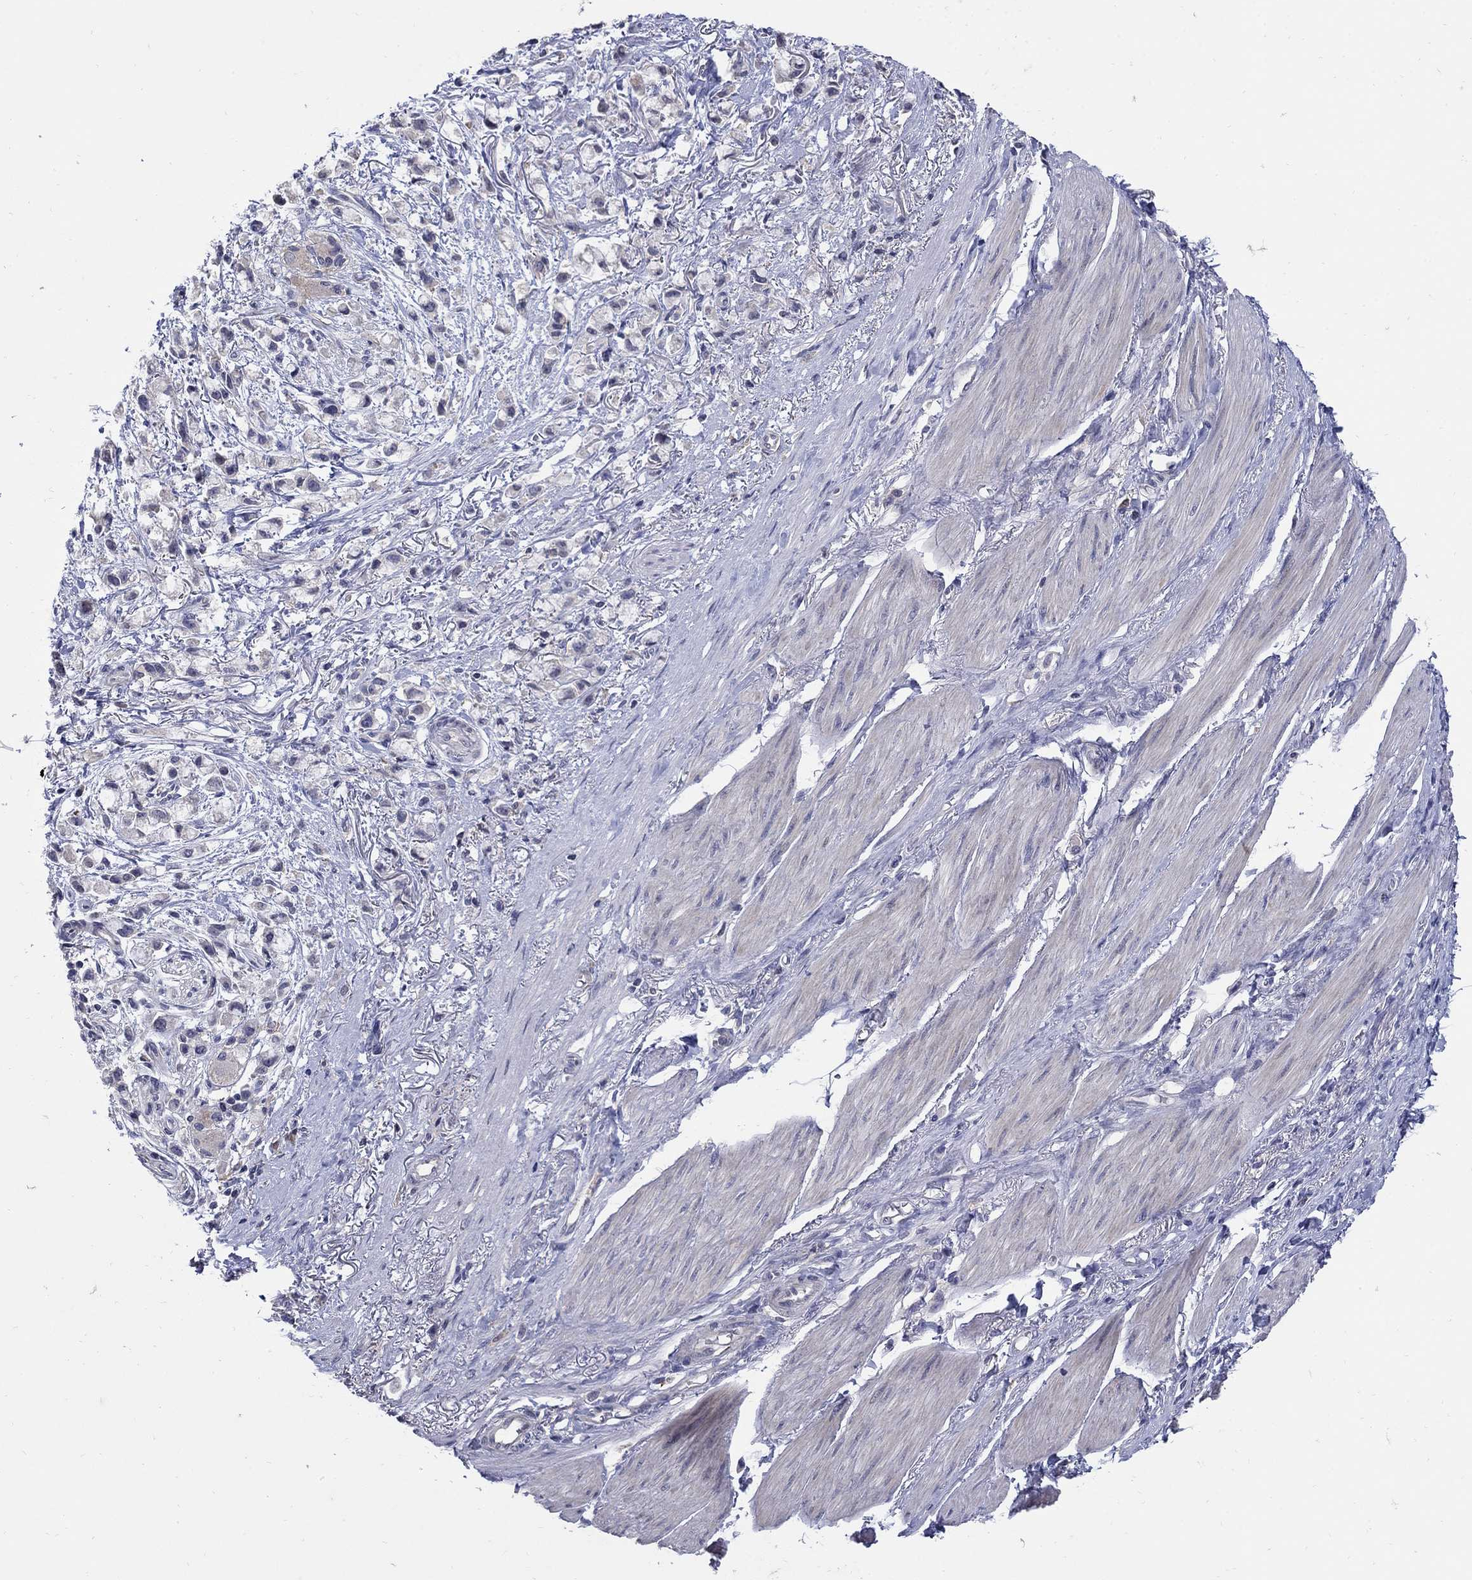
{"staining": {"intensity": "negative", "quantity": "none", "location": "none"}, "tissue": "stomach cancer", "cell_type": "Tumor cells", "image_type": "cancer", "snomed": [{"axis": "morphology", "description": "Adenocarcinoma, NOS"}, {"axis": "topography", "description": "Stomach"}], "caption": "Stomach adenocarcinoma stained for a protein using immunohistochemistry (IHC) demonstrates no expression tumor cells.", "gene": "CETN1", "patient": {"sex": "female", "age": 81}}